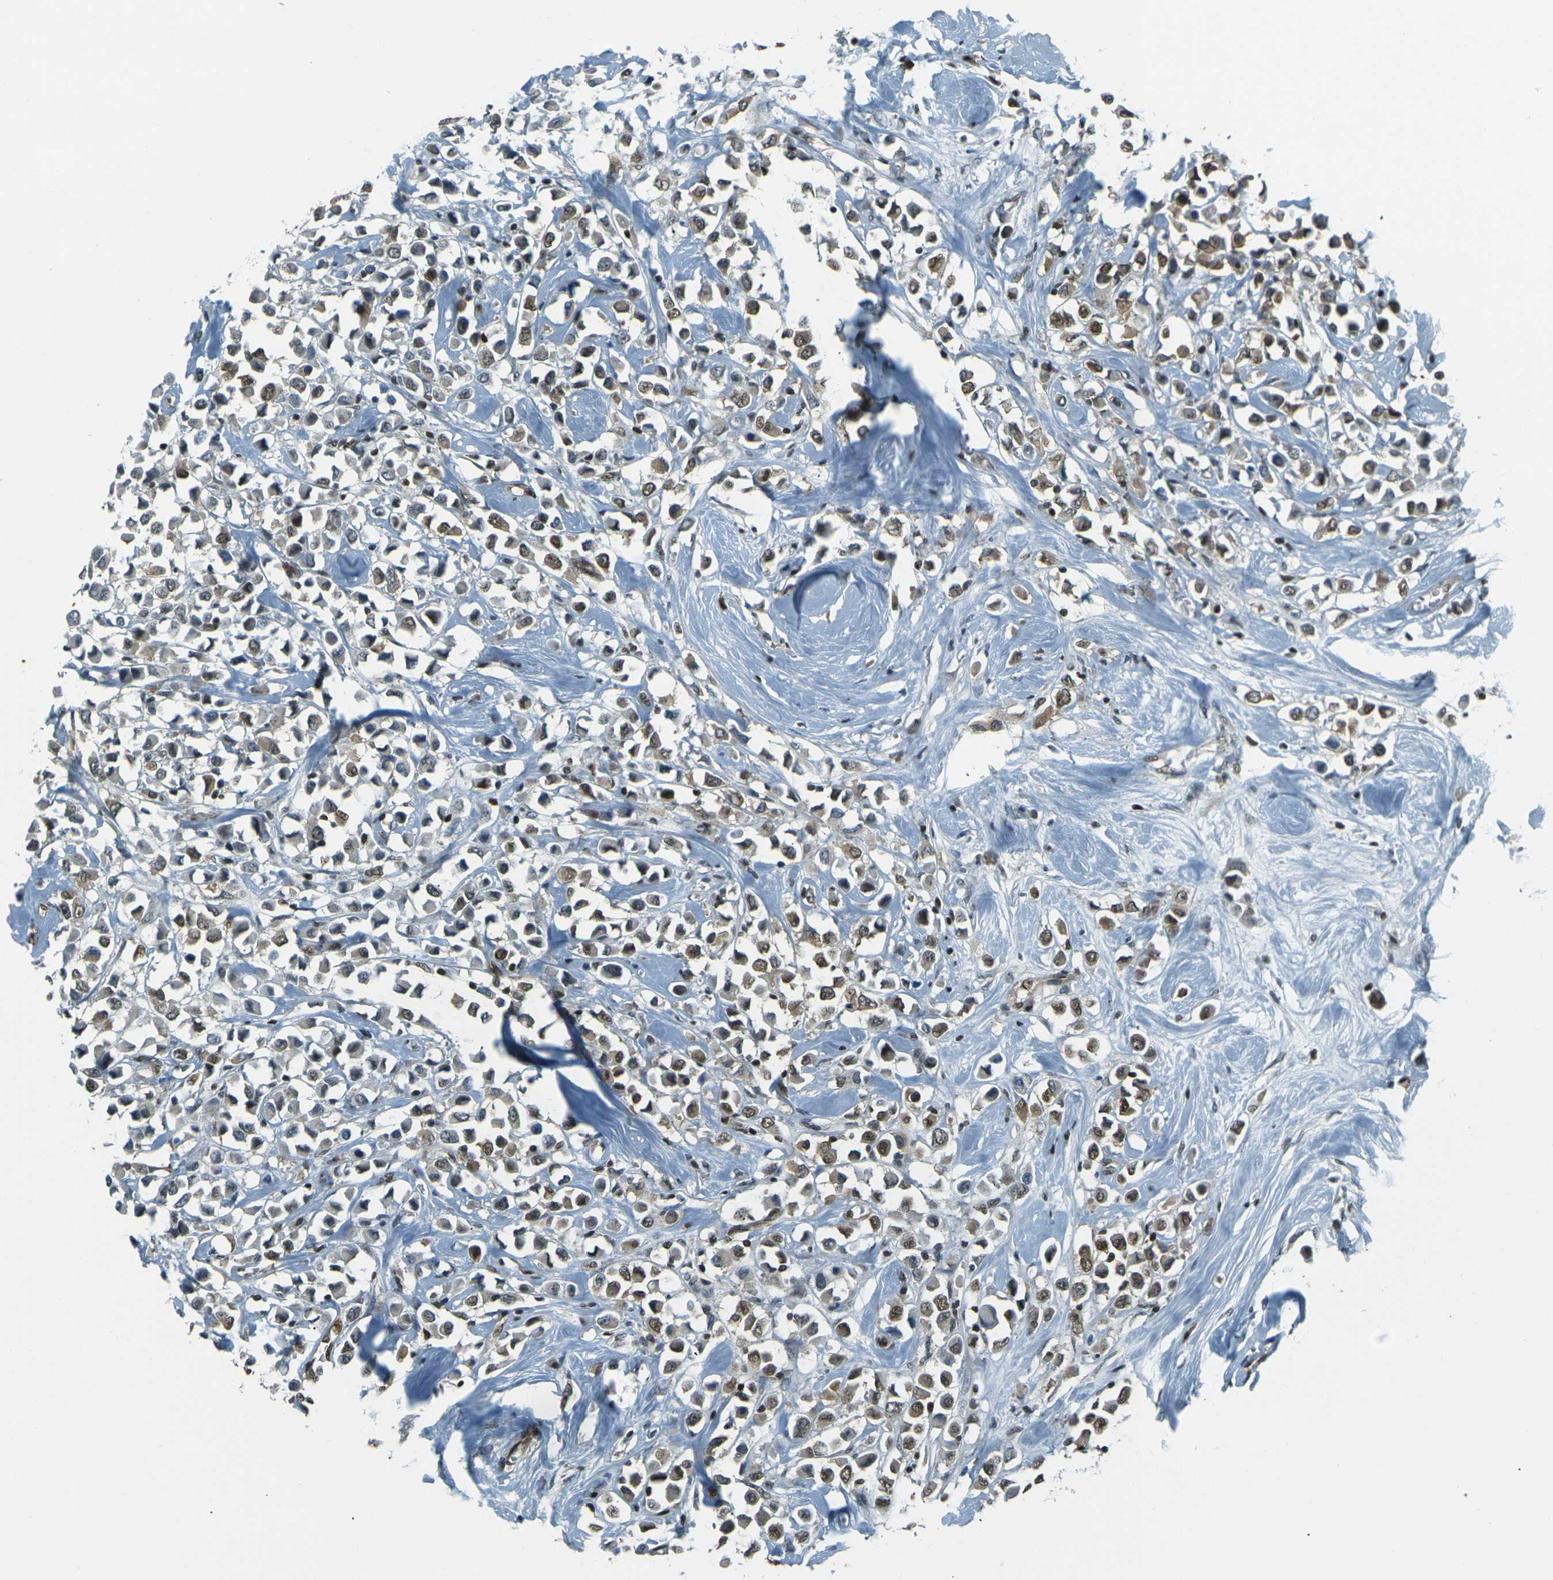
{"staining": {"intensity": "moderate", "quantity": ">75%", "location": "cytoplasmic/membranous,nuclear"}, "tissue": "breast cancer", "cell_type": "Tumor cells", "image_type": "cancer", "snomed": [{"axis": "morphology", "description": "Duct carcinoma"}, {"axis": "topography", "description": "Breast"}], "caption": "Immunohistochemistry (IHC) of human intraductal carcinoma (breast) exhibits medium levels of moderate cytoplasmic/membranous and nuclear staining in about >75% of tumor cells.", "gene": "NHEJ1", "patient": {"sex": "female", "age": 61}}